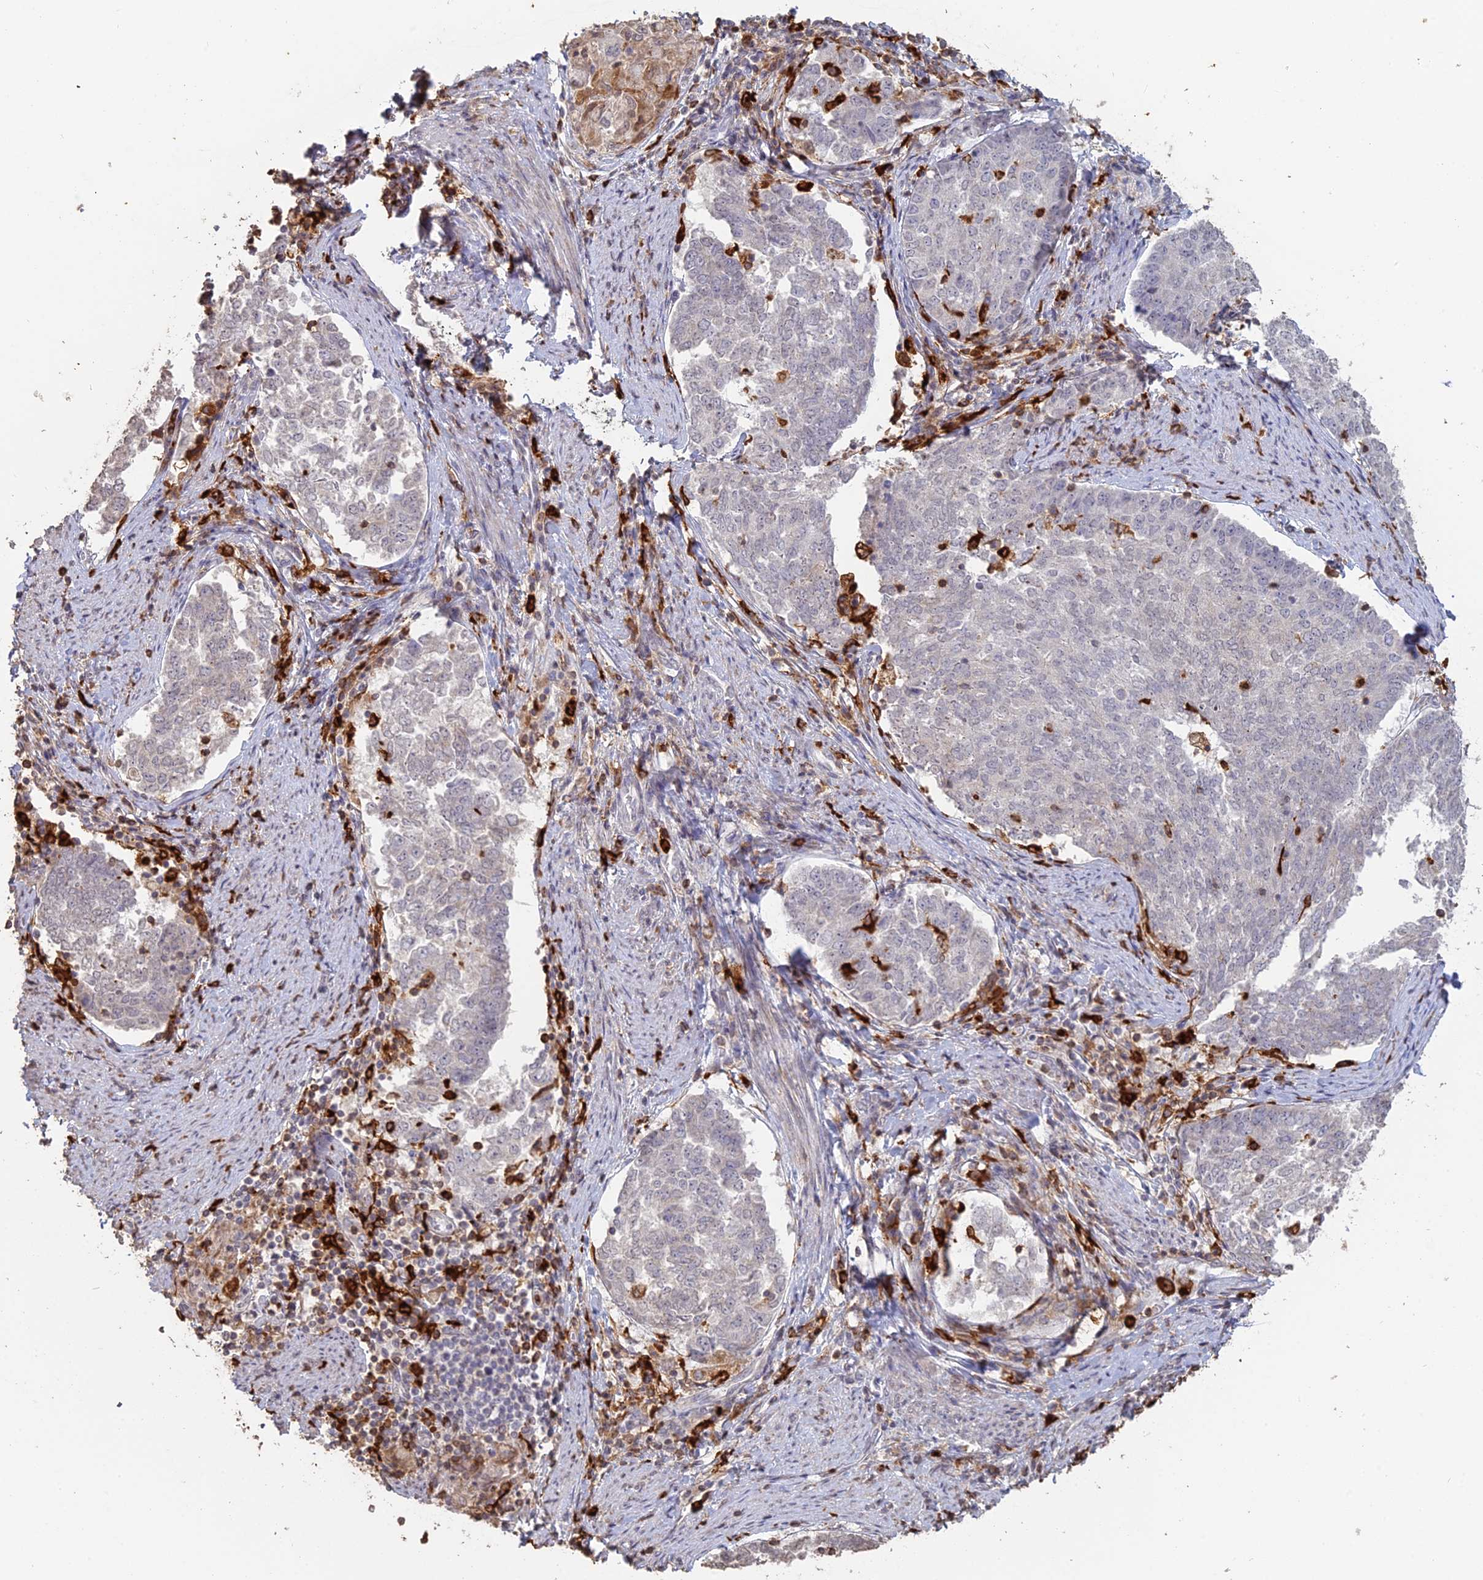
{"staining": {"intensity": "negative", "quantity": "none", "location": "none"}, "tissue": "endometrial cancer", "cell_type": "Tumor cells", "image_type": "cancer", "snomed": [{"axis": "morphology", "description": "Adenocarcinoma, NOS"}, {"axis": "topography", "description": "Endometrium"}], "caption": "This is a micrograph of immunohistochemistry (IHC) staining of adenocarcinoma (endometrial), which shows no positivity in tumor cells. The staining is performed using DAB brown chromogen with nuclei counter-stained in using hematoxylin.", "gene": "APOBR", "patient": {"sex": "female", "age": 80}}